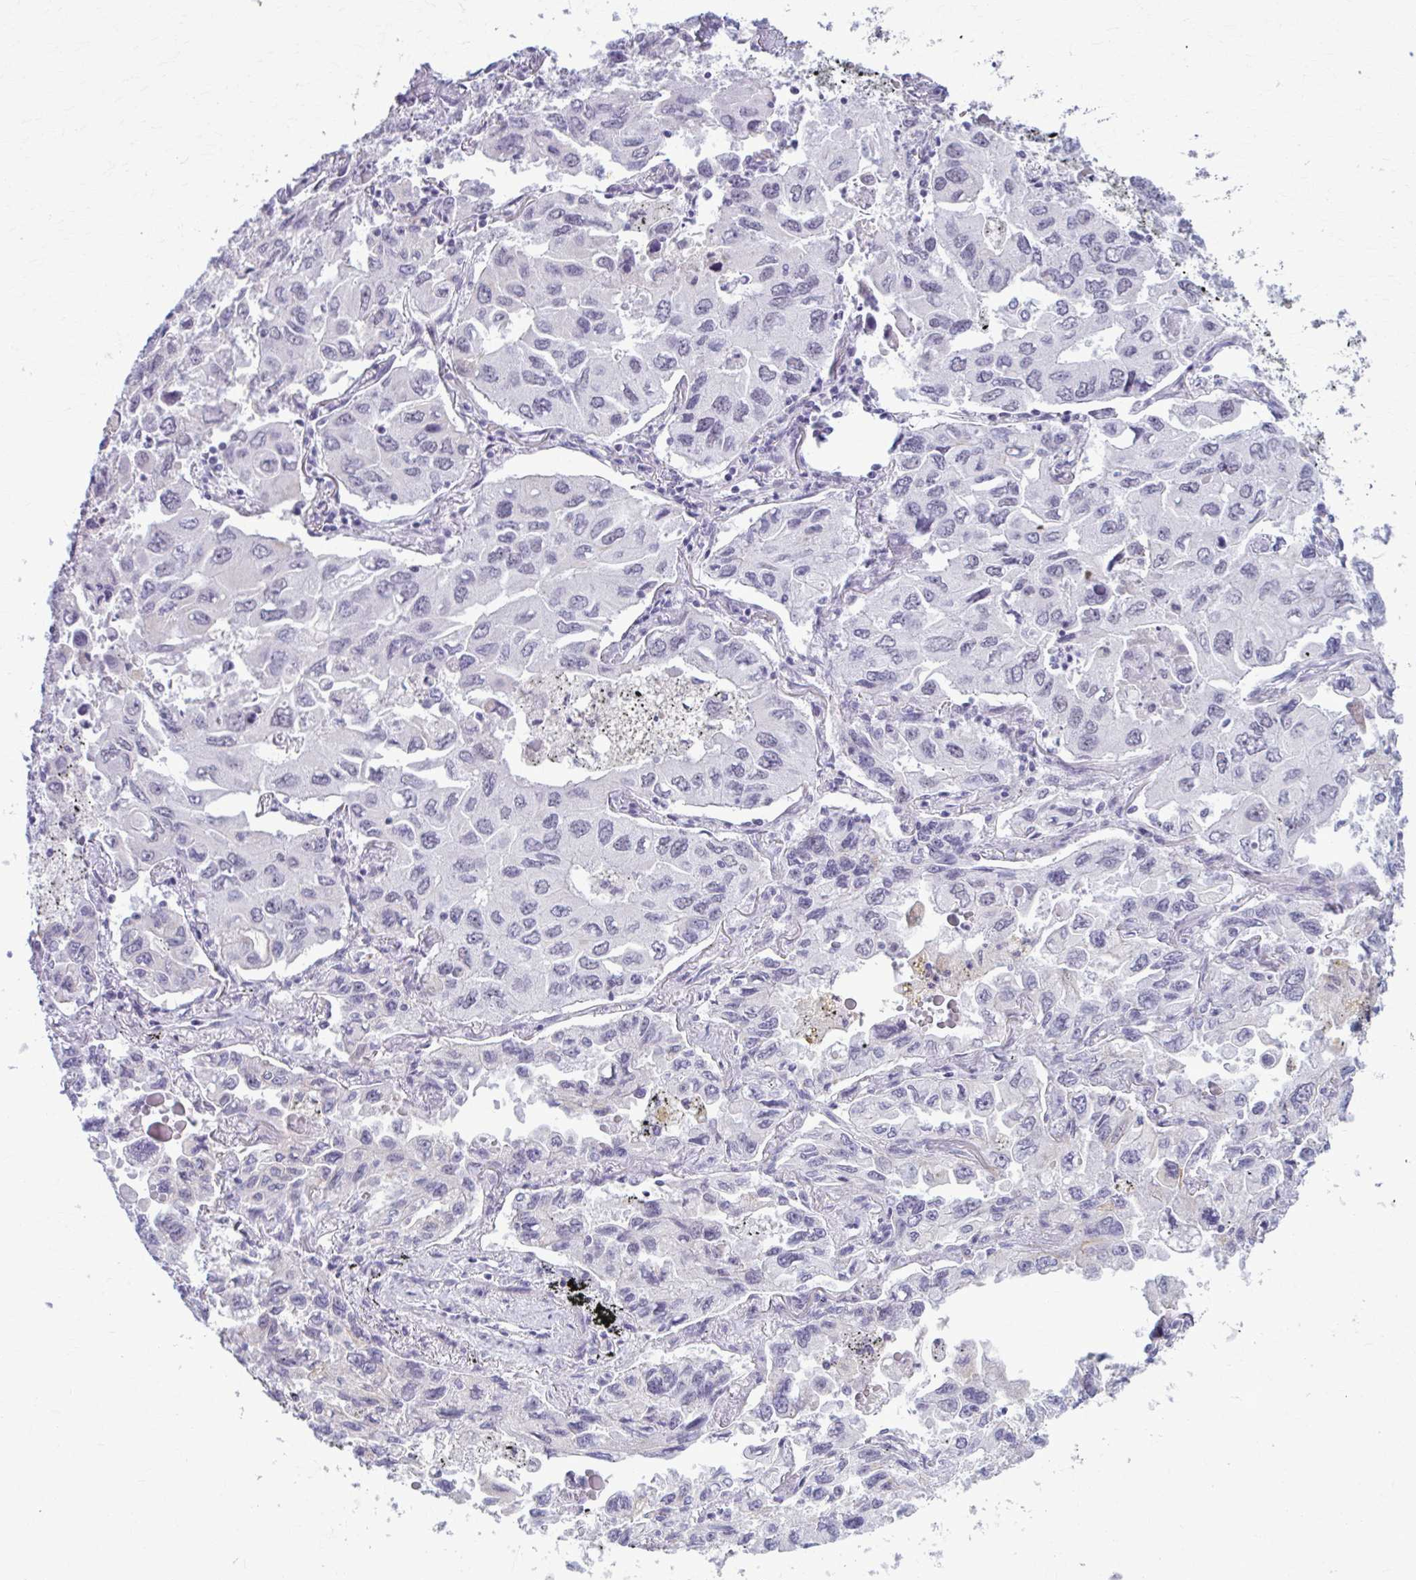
{"staining": {"intensity": "negative", "quantity": "none", "location": "none"}, "tissue": "lung cancer", "cell_type": "Tumor cells", "image_type": "cancer", "snomed": [{"axis": "morphology", "description": "Adenocarcinoma, NOS"}, {"axis": "topography", "description": "Lung"}], "caption": "Human adenocarcinoma (lung) stained for a protein using IHC reveals no expression in tumor cells.", "gene": "NUMBL", "patient": {"sex": "male", "age": 64}}